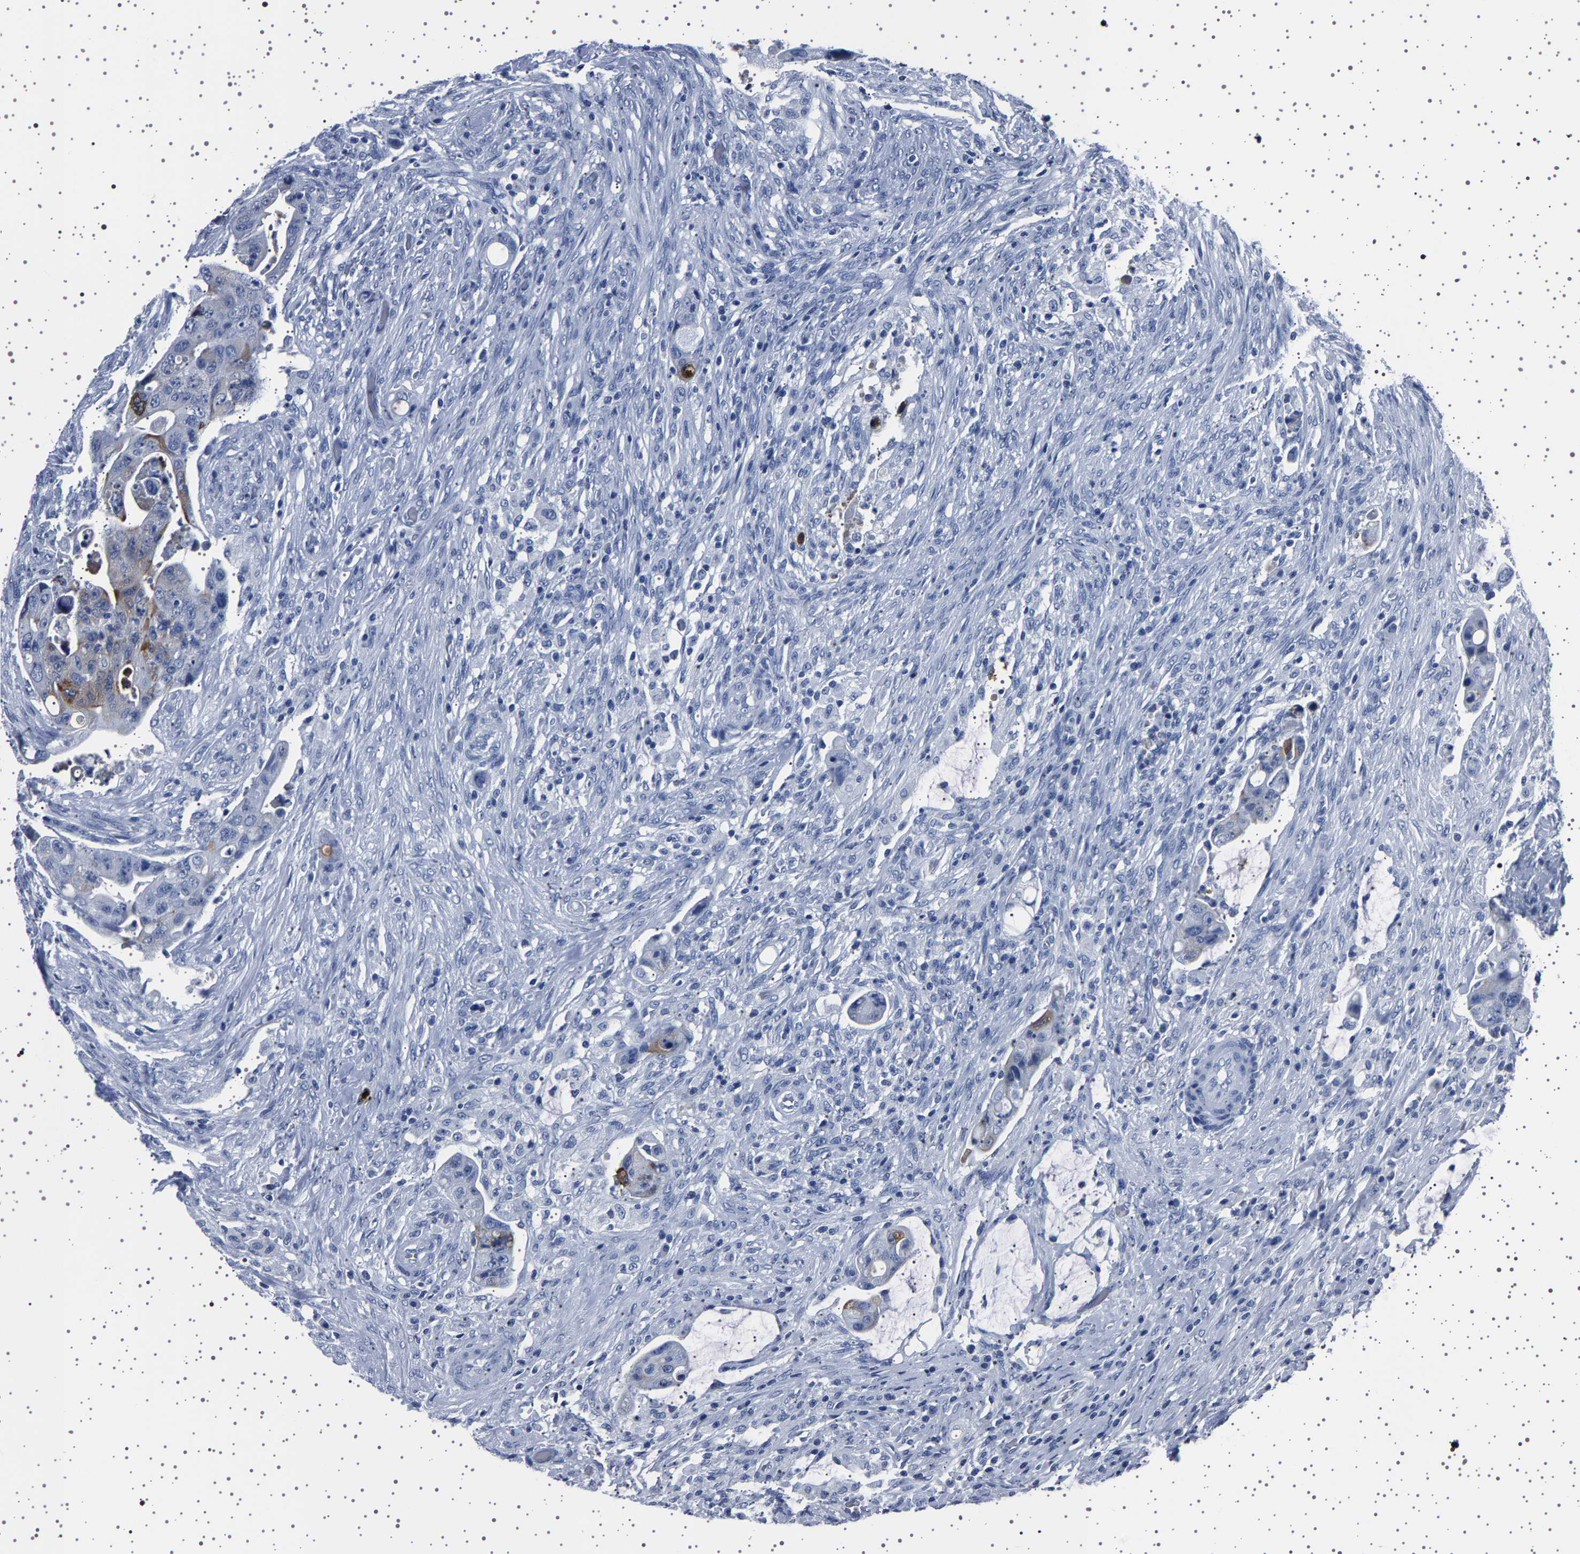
{"staining": {"intensity": "negative", "quantity": "none", "location": "none"}, "tissue": "colorectal cancer", "cell_type": "Tumor cells", "image_type": "cancer", "snomed": [{"axis": "morphology", "description": "Adenocarcinoma, NOS"}, {"axis": "topography", "description": "Rectum"}], "caption": "A micrograph of colorectal cancer stained for a protein reveals no brown staining in tumor cells. (DAB (3,3'-diaminobenzidine) immunohistochemistry, high magnification).", "gene": "TFF3", "patient": {"sex": "female", "age": 71}}